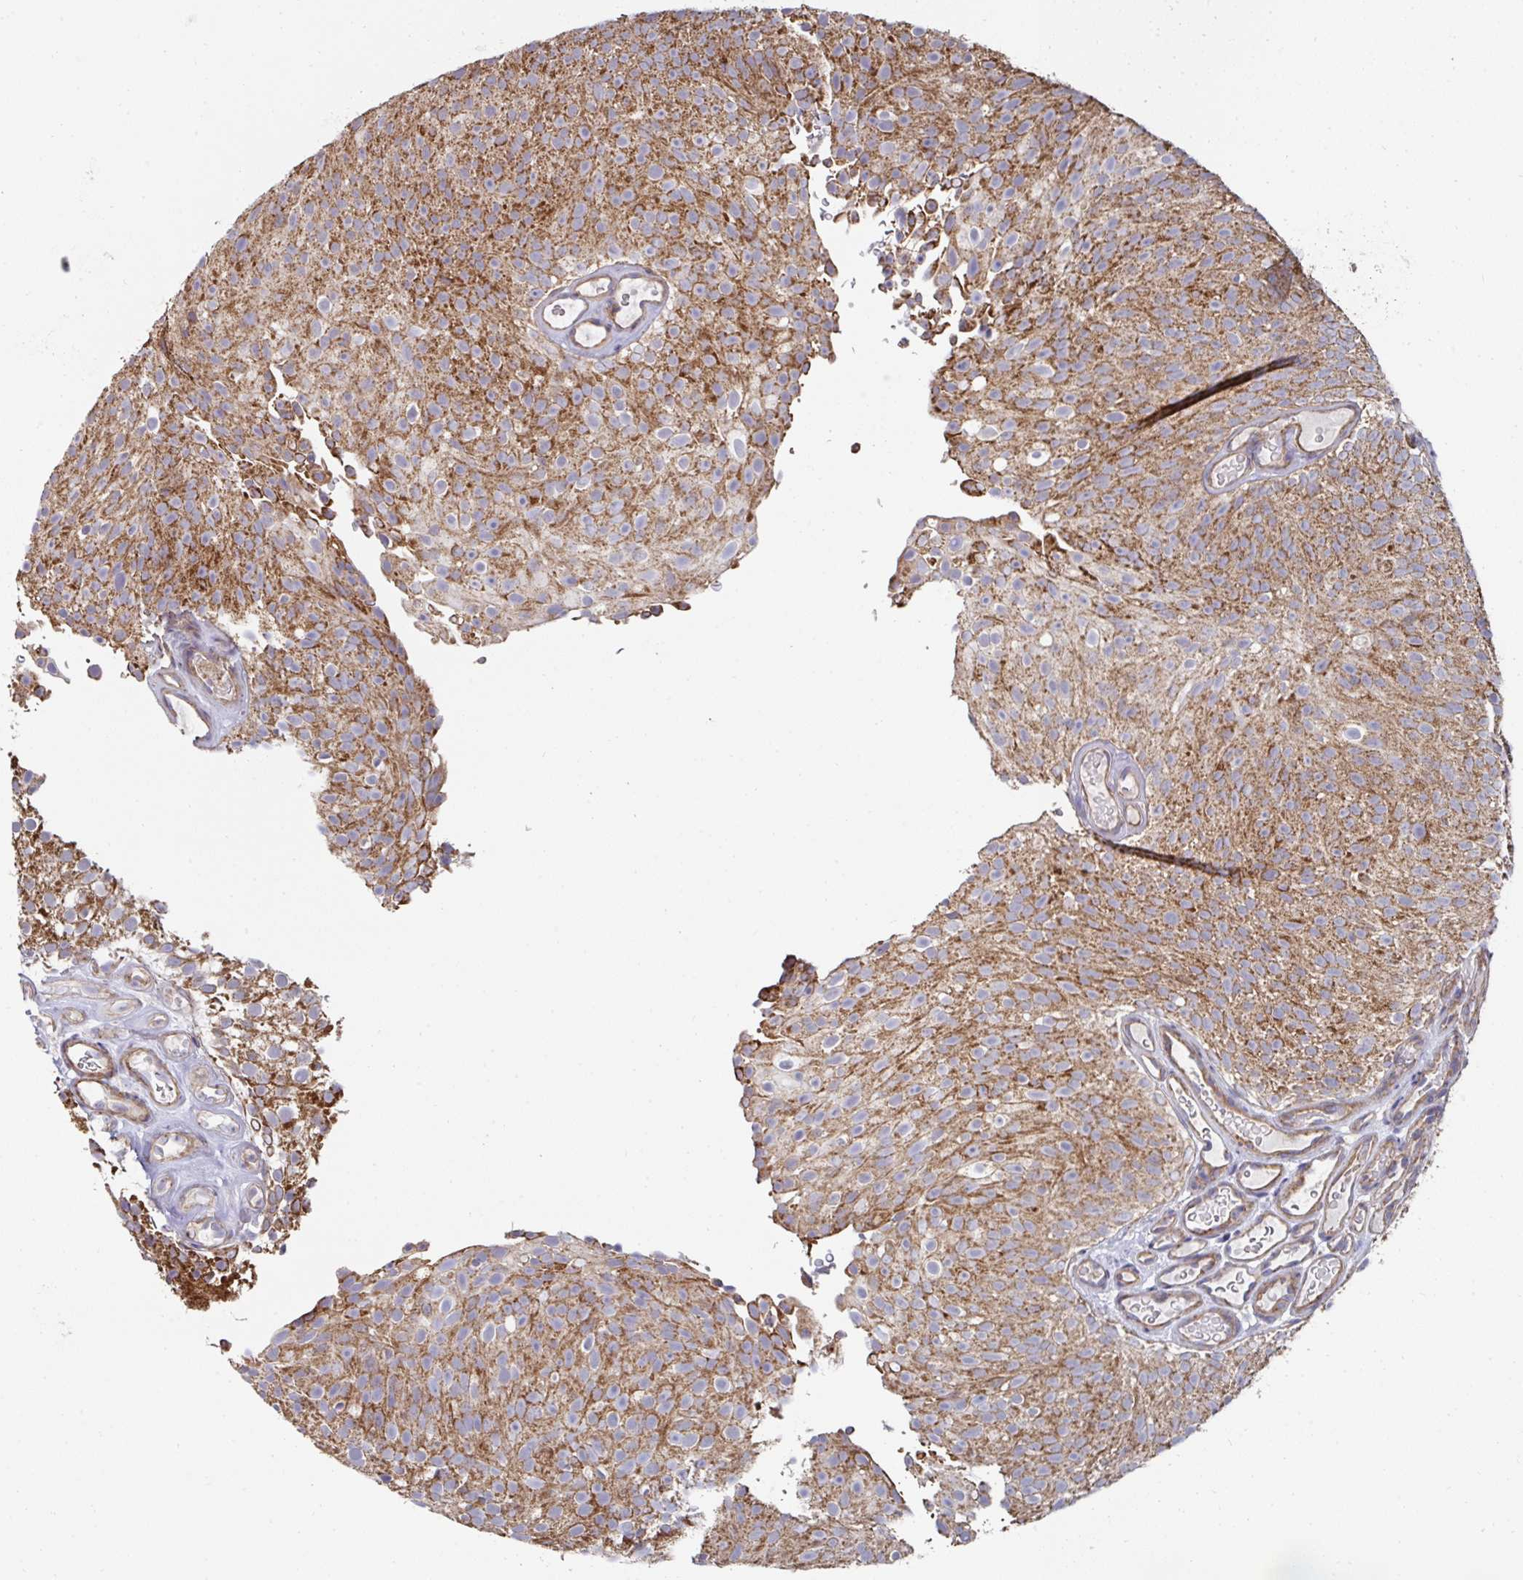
{"staining": {"intensity": "moderate", "quantity": ">75%", "location": "cytoplasmic/membranous"}, "tissue": "urothelial cancer", "cell_type": "Tumor cells", "image_type": "cancer", "snomed": [{"axis": "morphology", "description": "Urothelial carcinoma, Low grade"}, {"axis": "topography", "description": "Urinary bladder"}], "caption": "This is a photomicrograph of immunohistochemistry staining of urothelial carcinoma (low-grade), which shows moderate positivity in the cytoplasmic/membranous of tumor cells.", "gene": "DZANK1", "patient": {"sex": "male", "age": 78}}